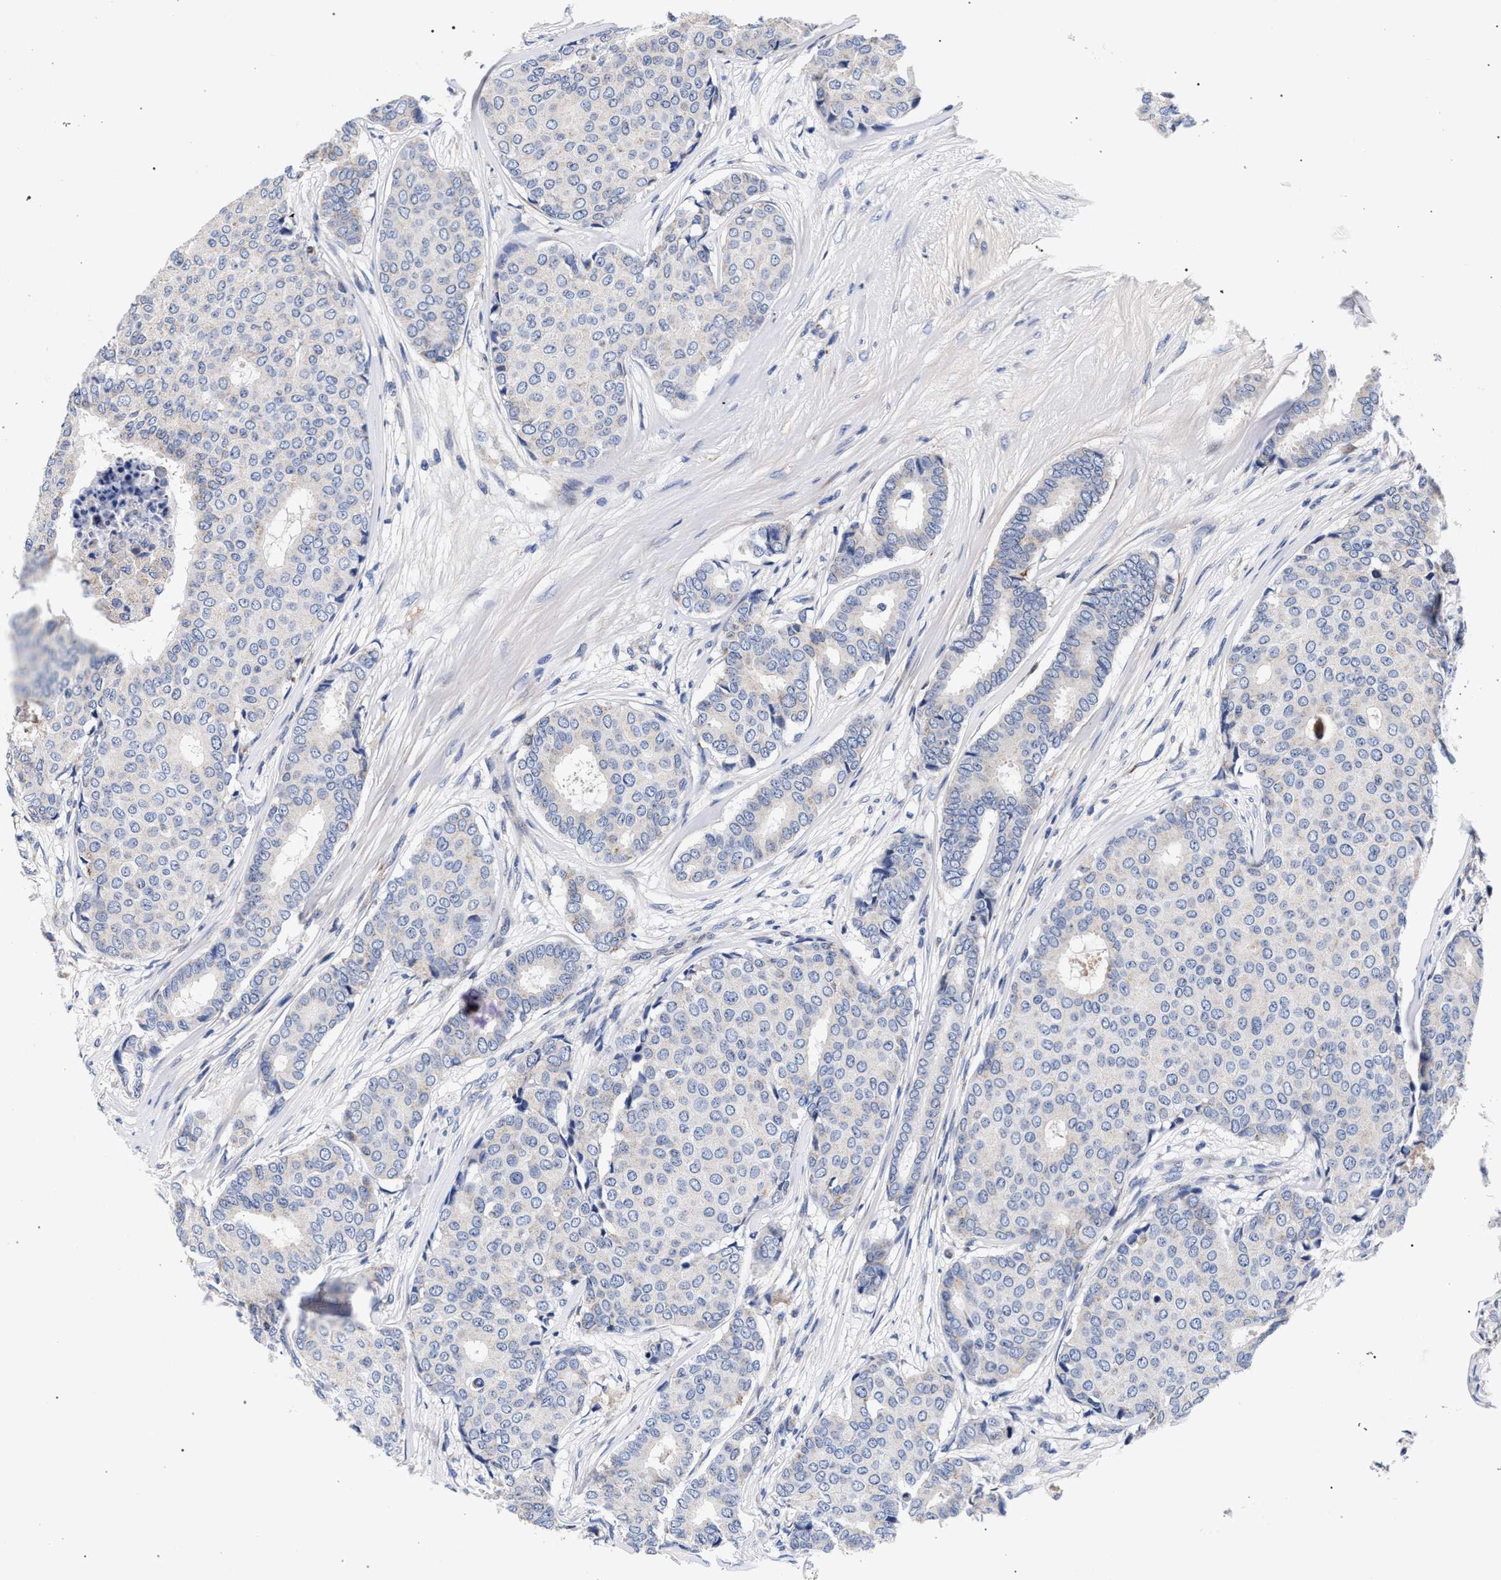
{"staining": {"intensity": "negative", "quantity": "none", "location": "none"}, "tissue": "breast cancer", "cell_type": "Tumor cells", "image_type": "cancer", "snomed": [{"axis": "morphology", "description": "Duct carcinoma"}, {"axis": "topography", "description": "Breast"}], "caption": "Tumor cells show no significant protein expression in breast cancer. The staining is performed using DAB brown chromogen with nuclei counter-stained in using hematoxylin.", "gene": "ACOX1", "patient": {"sex": "female", "age": 75}}